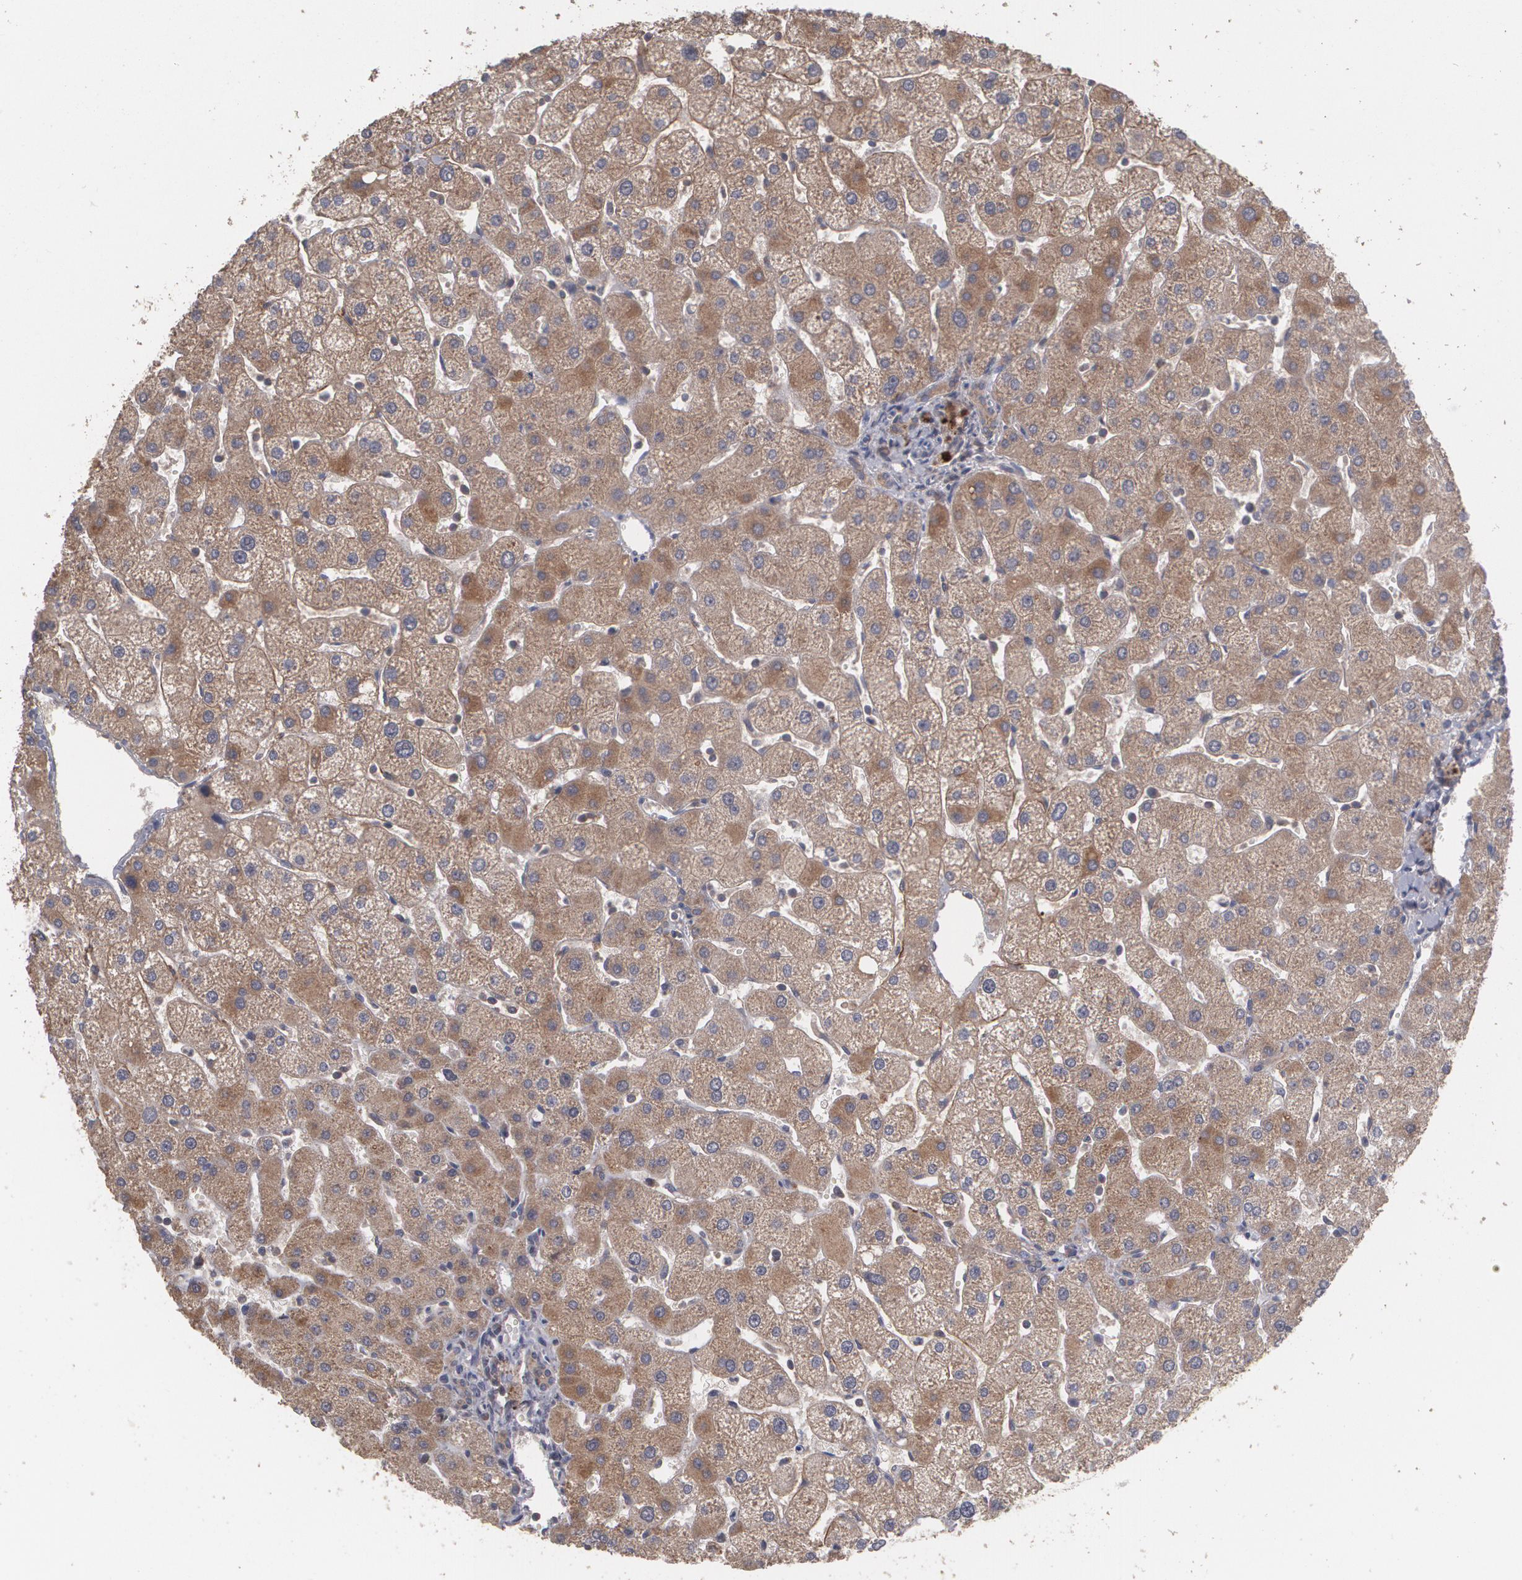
{"staining": {"intensity": "moderate", "quantity": ">75%", "location": "cytoplasmic/membranous"}, "tissue": "liver", "cell_type": "Cholangiocytes", "image_type": "normal", "snomed": [{"axis": "morphology", "description": "Normal tissue, NOS"}, {"axis": "topography", "description": "Liver"}], "caption": "Unremarkable liver was stained to show a protein in brown. There is medium levels of moderate cytoplasmic/membranous staining in approximately >75% of cholangiocytes. (DAB (3,3'-diaminobenzidine) = brown stain, brightfield microscopy at high magnification).", "gene": "ARF6", "patient": {"sex": "male", "age": 67}}